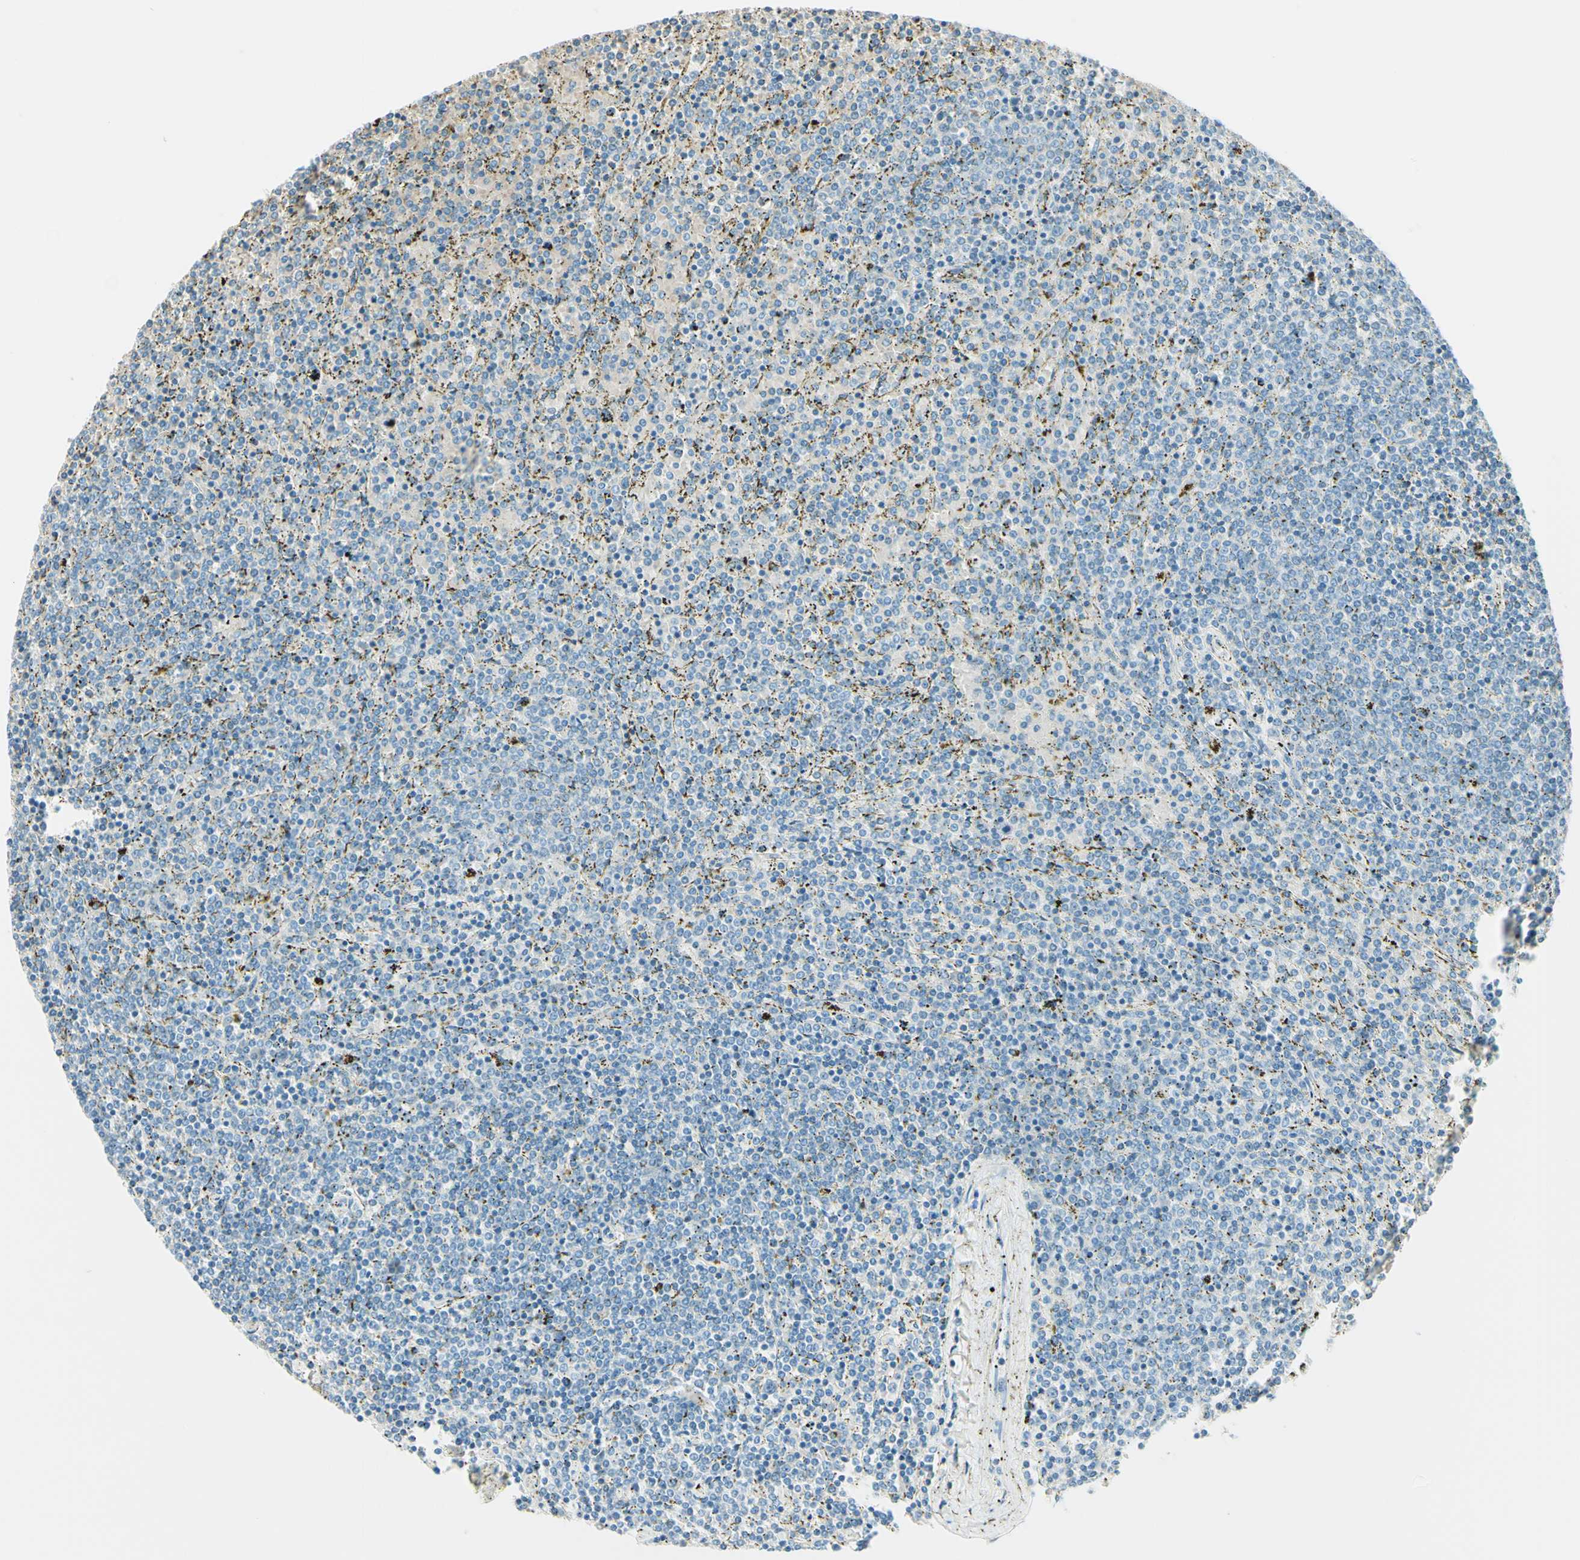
{"staining": {"intensity": "negative", "quantity": "none", "location": "none"}, "tissue": "lymphoma", "cell_type": "Tumor cells", "image_type": "cancer", "snomed": [{"axis": "morphology", "description": "Malignant lymphoma, non-Hodgkin's type, Low grade"}, {"axis": "topography", "description": "Spleen"}], "caption": "This is a image of IHC staining of low-grade malignant lymphoma, non-Hodgkin's type, which shows no staining in tumor cells.", "gene": "NCBP2L", "patient": {"sex": "female", "age": 77}}